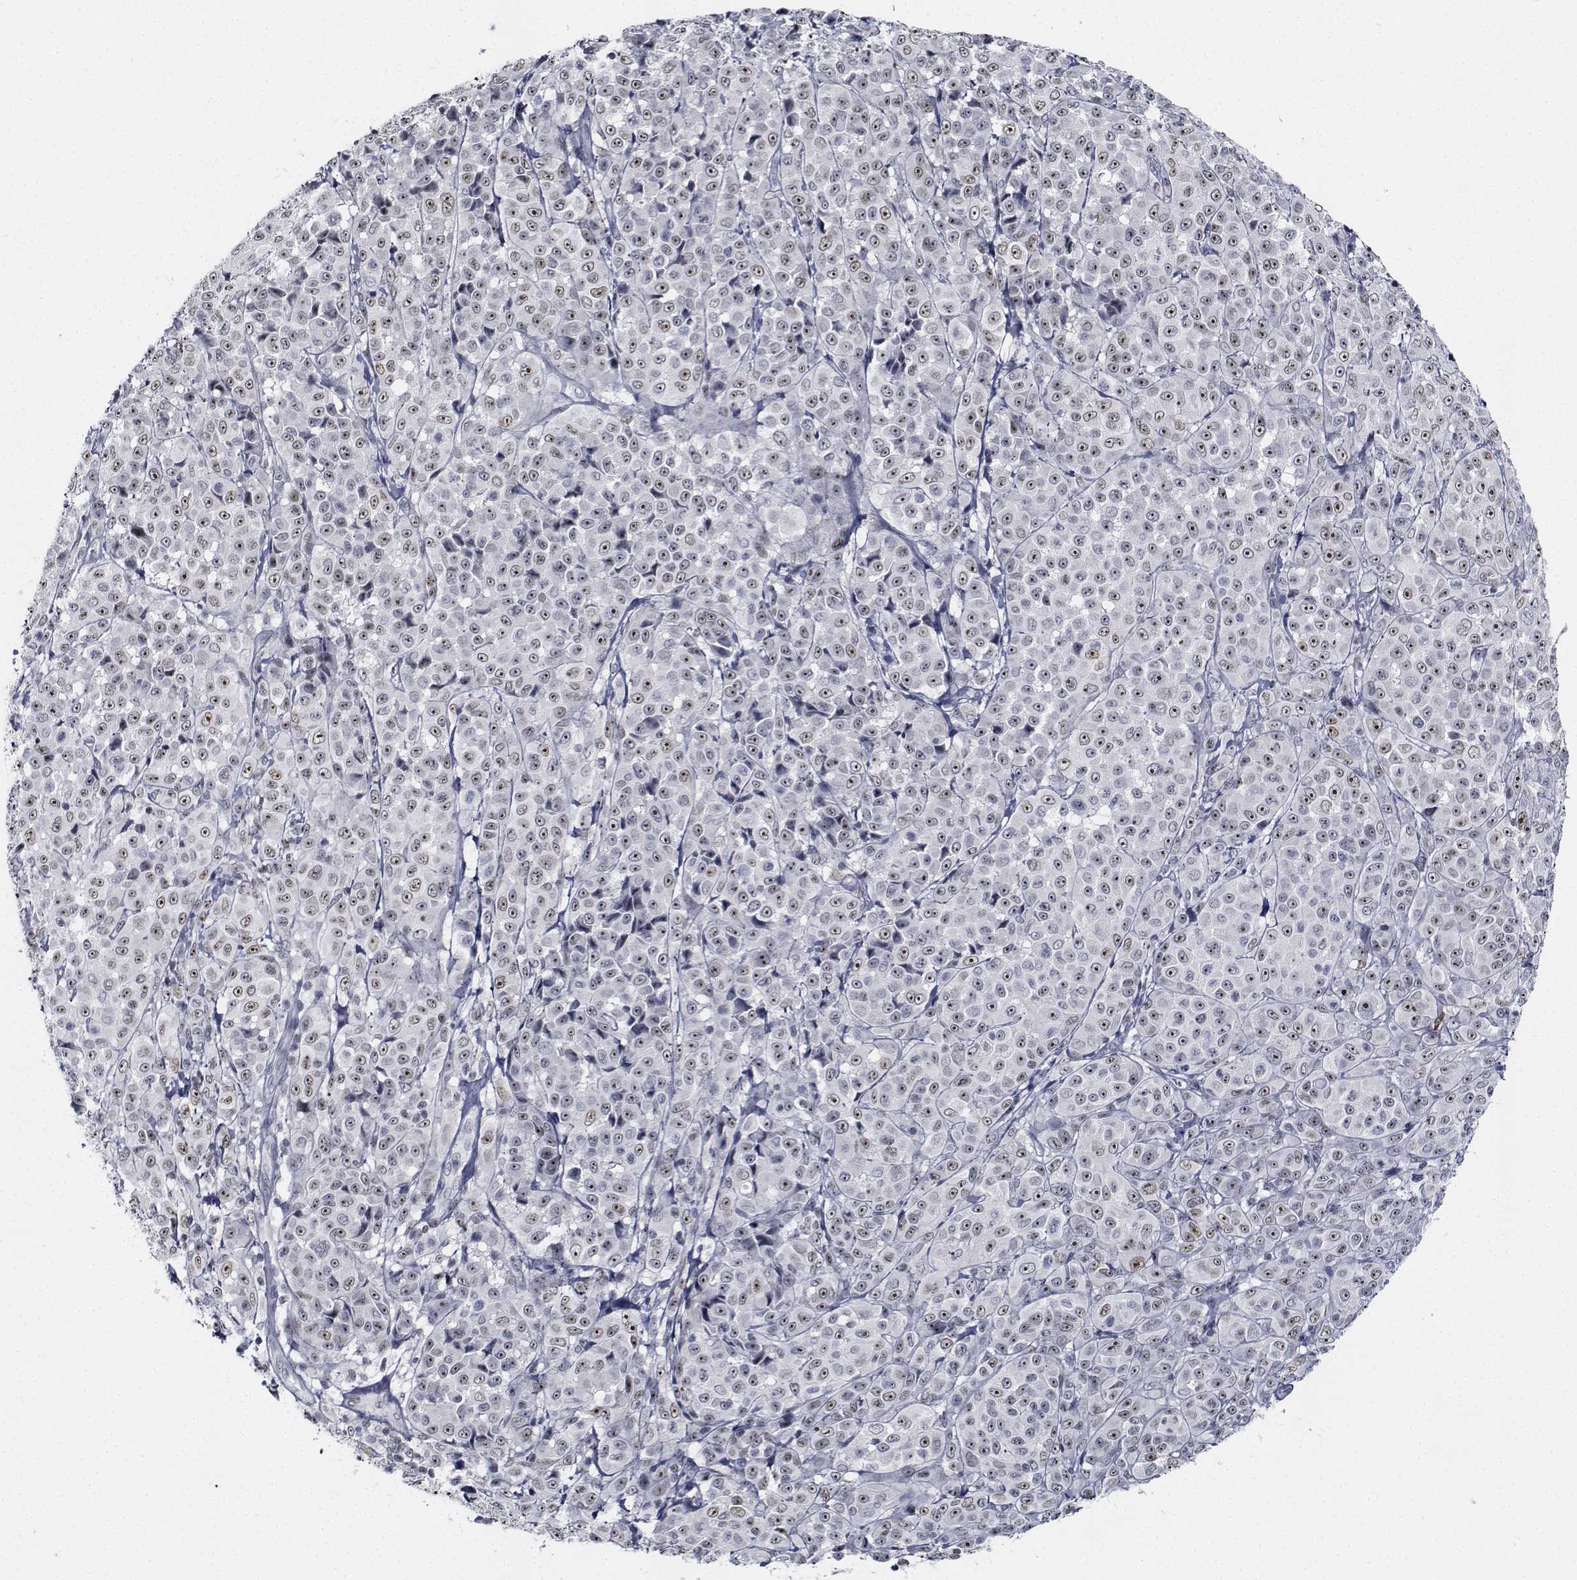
{"staining": {"intensity": "weak", "quantity": ">75%", "location": "nuclear"}, "tissue": "melanoma", "cell_type": "Tumor cells", "image_type": "cancer", "snomed": [{"axis": "morphology", "description": "Malignant melanoma, NOS"}, {"axis": "topography", "description": "Skin"}], "caption": "About >75% of tumor cells in human melanoma demonstrate weak nuclear protein positivity as visualized by brown immunohistochemical staining.", "gene": "NVL", "patient": {"sex": "male", "age": 89}}